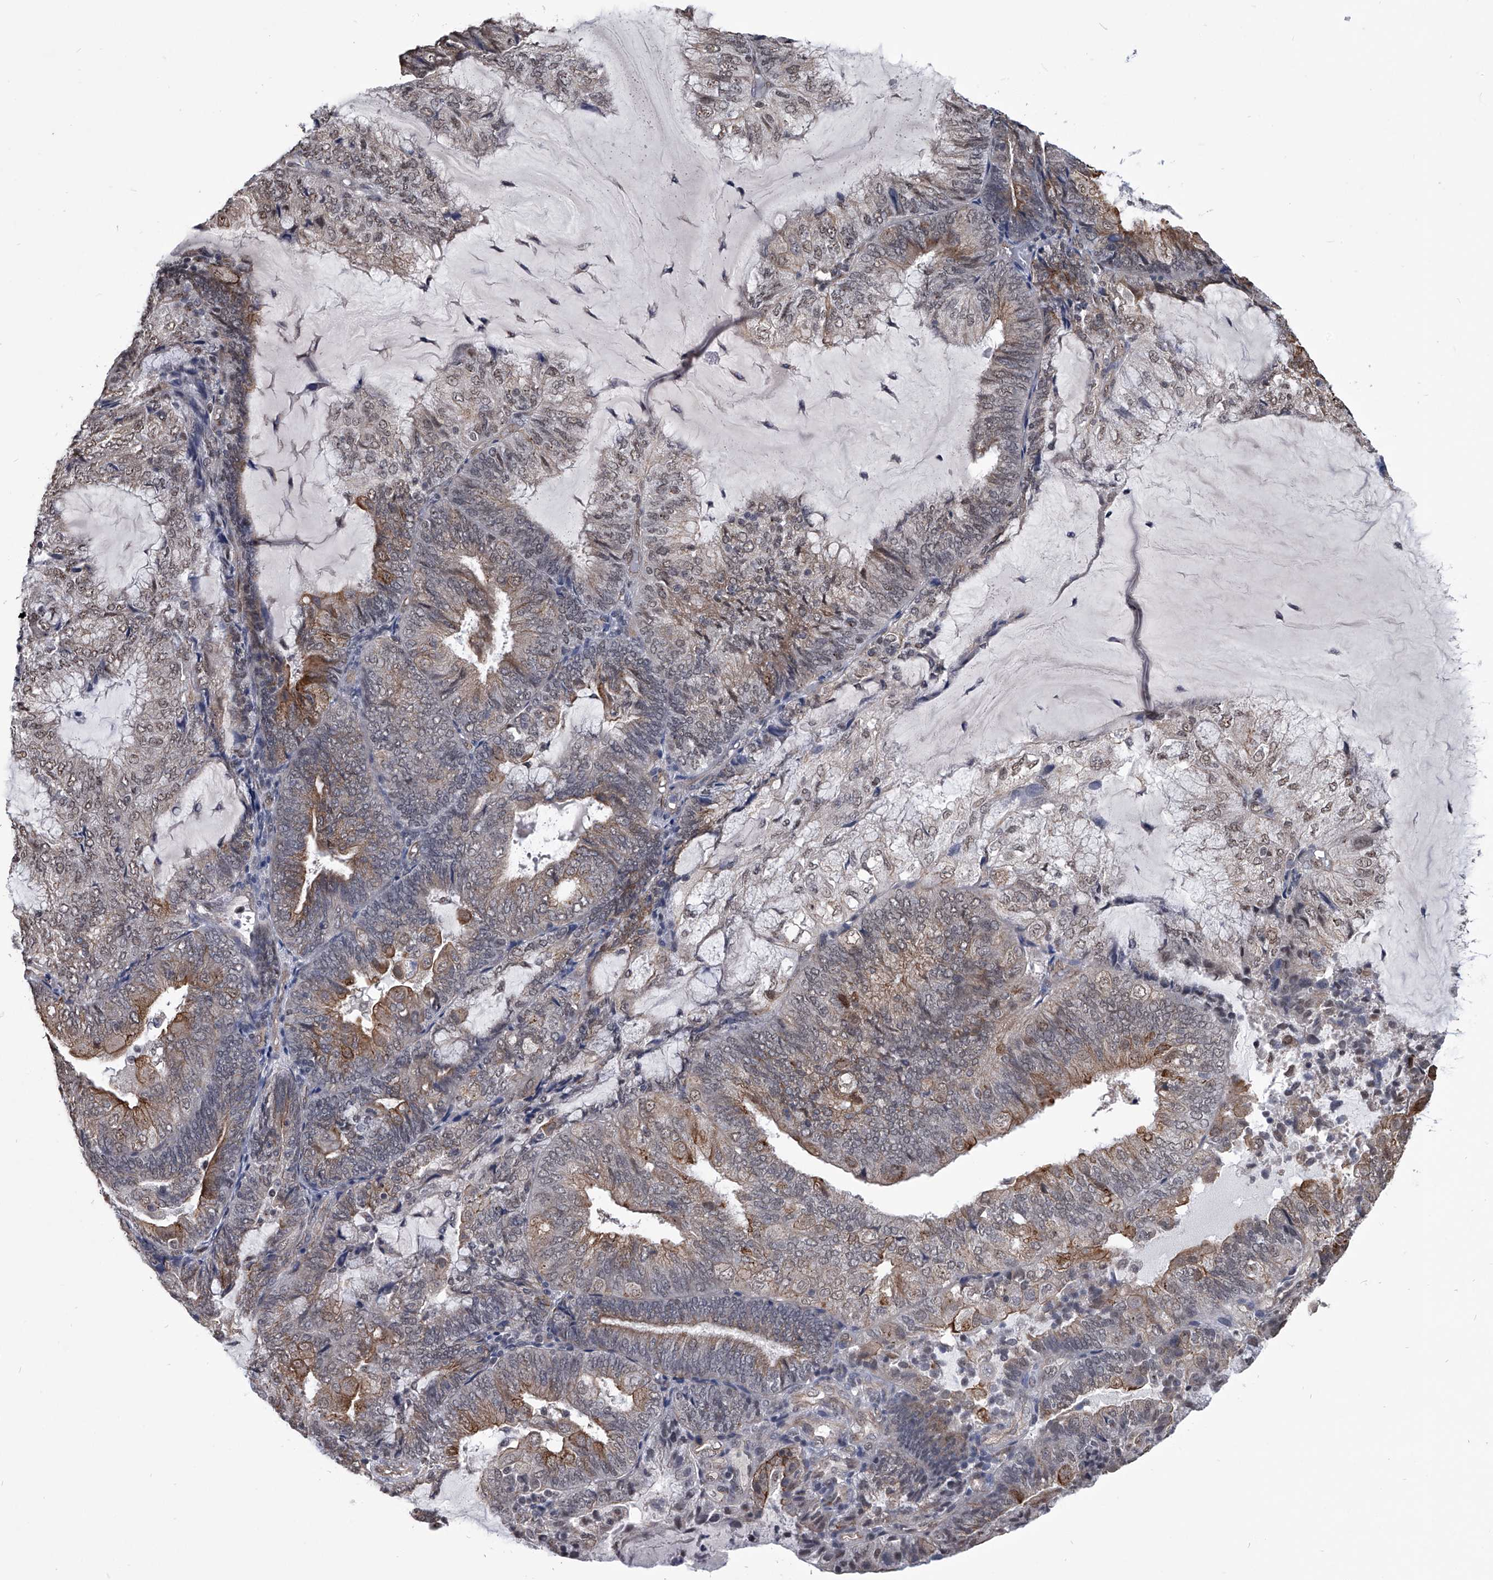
{"staining": {"intensity": "moderate", "quantity": "<25%", "location": "cytoplasmic/membranous,nuclear"}, "tissue": "endometrial cancer", "cell_type": "Tumor cells", "image_type": "cancer", "snomed": [{"axis": "morphology", "description": "Adenocarcinoma, NOS"}, {"axis": "topography", "description": "Endometrium"}], "caption": "Immunohistochemistry staining of endometrial cancer, which reveals low levels of moderate cytoplasmic/membranous and nuclear positivity in approximately <25% of tumor cells indicating moderate cytoplasmic/membranous and nuclear protein positivity. The staining was performed using DAB (3,3'-diaminobenzidine) (brown) for protein detection and nuclei were counterstained in hematoxylin (blue).", "gene": "ZNF76", "patient": {"sex": "female", "age": 81}}